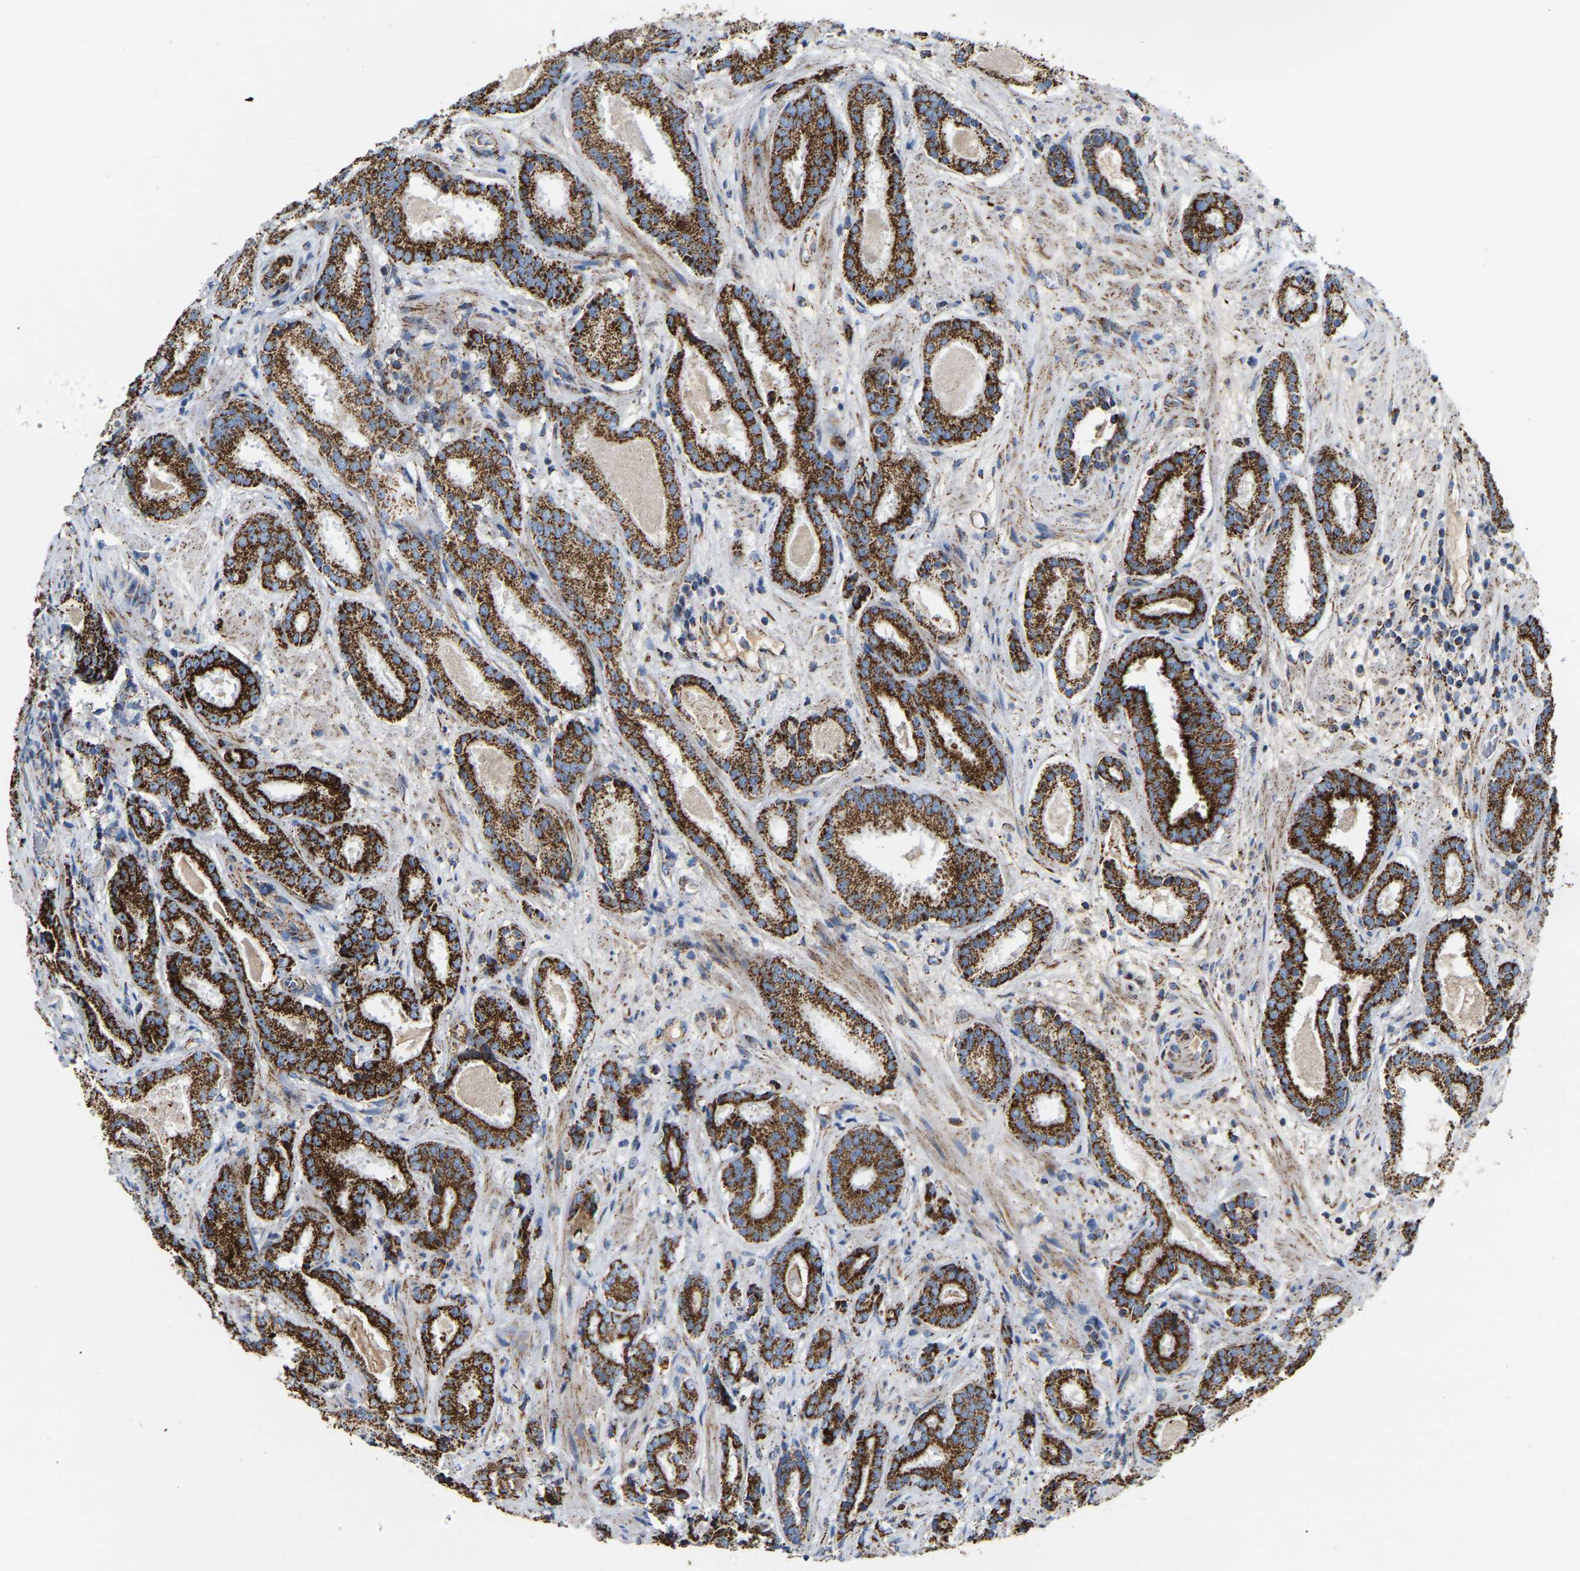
{"staining": {"intensity": "strong", "quantity": ">75%", "location": "cytoplasmic/membranous"}, "tissue": "prostate cancer", "cell_type": "Tumor cells", "image_type": "cancer", "snomed": [{"axis": "morphology", "description": "Adenocarcinoma, Low grade"}, {"axis": "topography", "description": "Prostate"}], "caption": "Prostate cancer stained for a protein displays strong cytoplasmic/membranous positivity in tumor cells.", "gene": "HIBADH", "patient": {"sex": "male", "age": 69}}